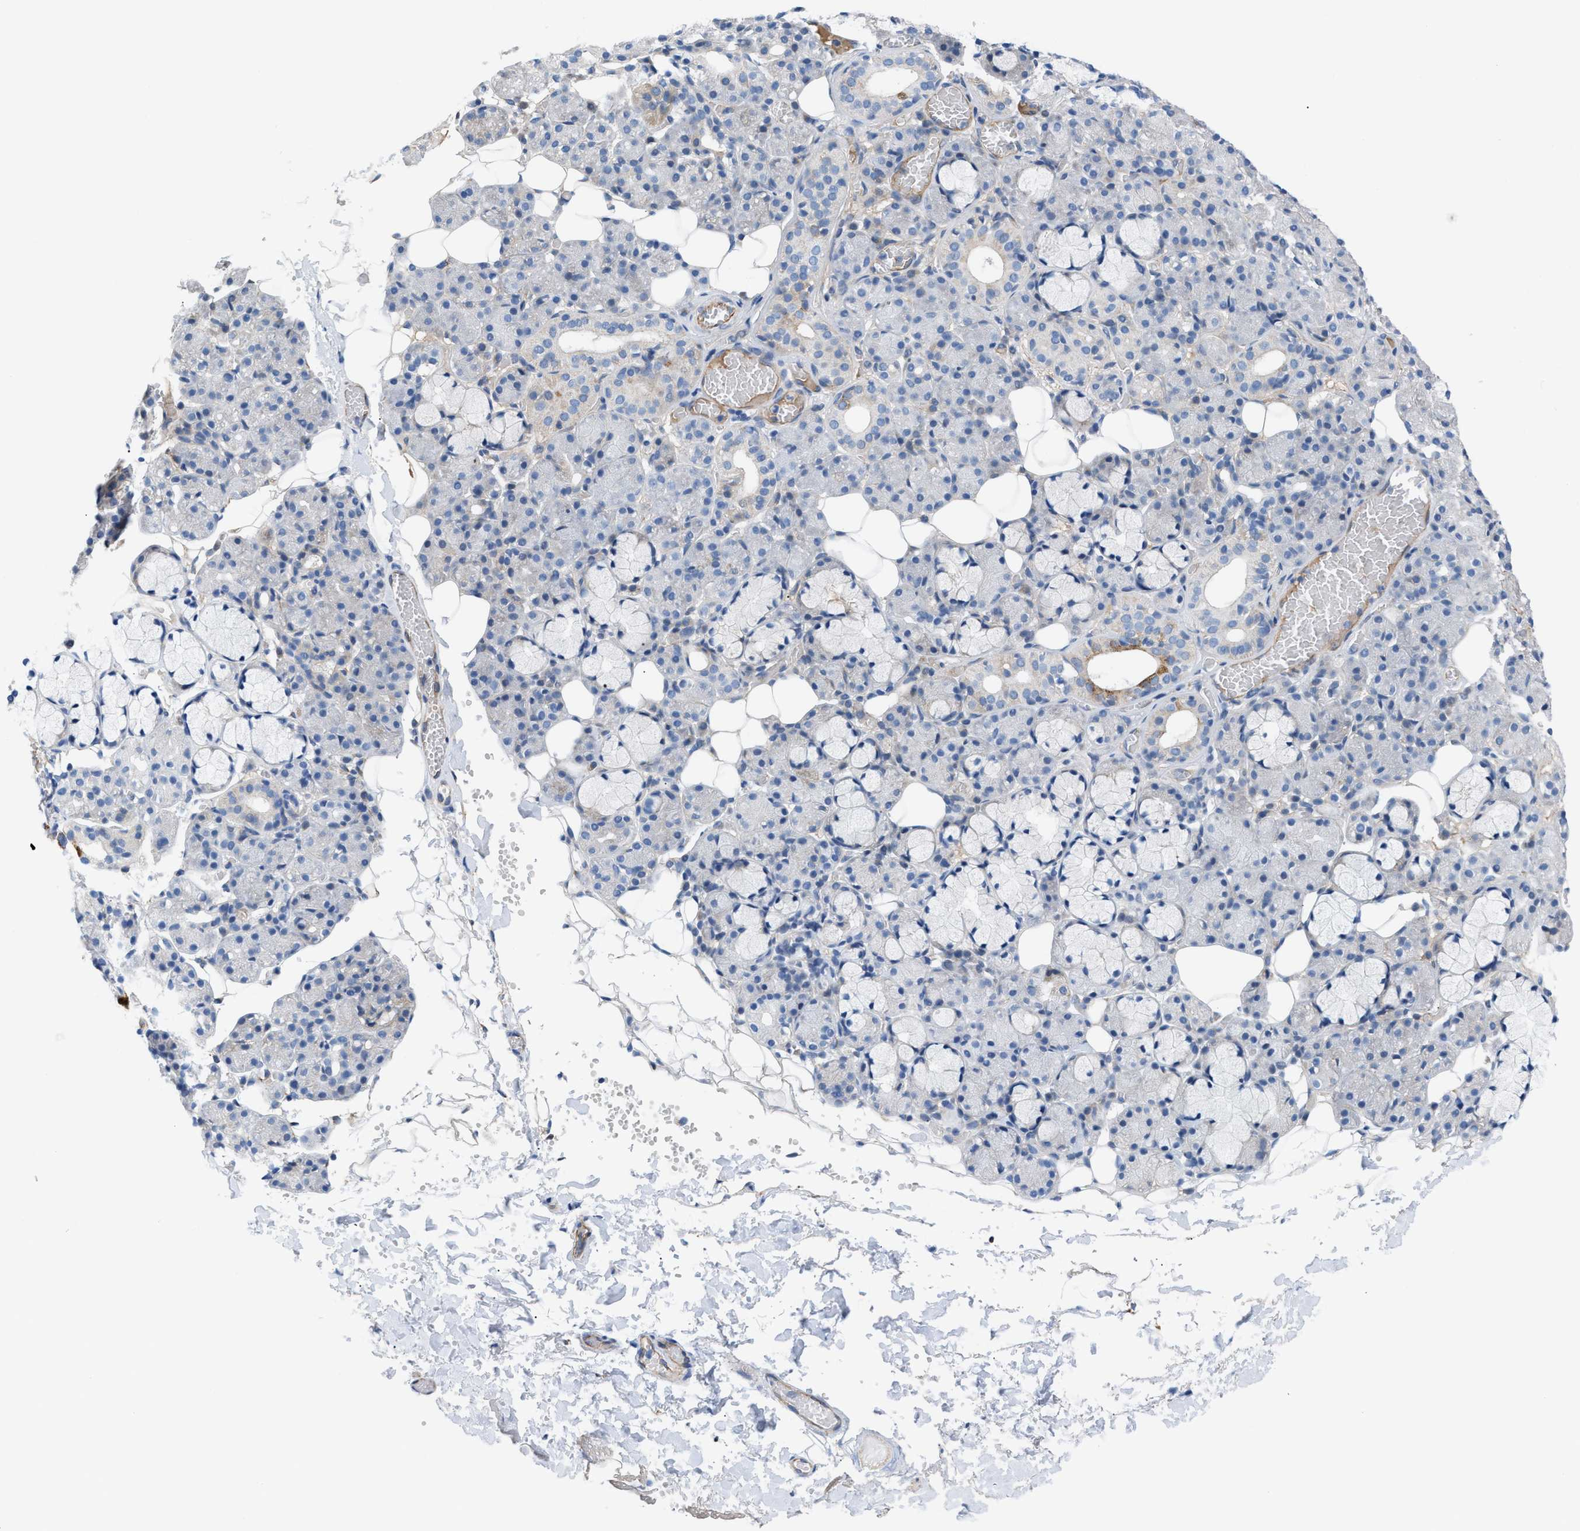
{"staining": {"intensity": "moderate", "quantity": "<25%", "location": "cytoplasmic/membranous"}, "tissue": "salivary gland", "cell_type": "Glandular cells", "image_type": "normal", "snomed": [{"axis": "morphology", "description": "Normal tissue, NOS"}, {"axis": "topography", "description": "Salivary gland"}], "caption": "Immunohistochemistry histopathology image of normal human salivary gland stained for a protein (brown), which exhibits low levels of moderate cytoplasmic/membranous expression in approximately <25% of glandular cells.", "gene": "TFPI", "patient": {"sex": "male", "age": 63}}